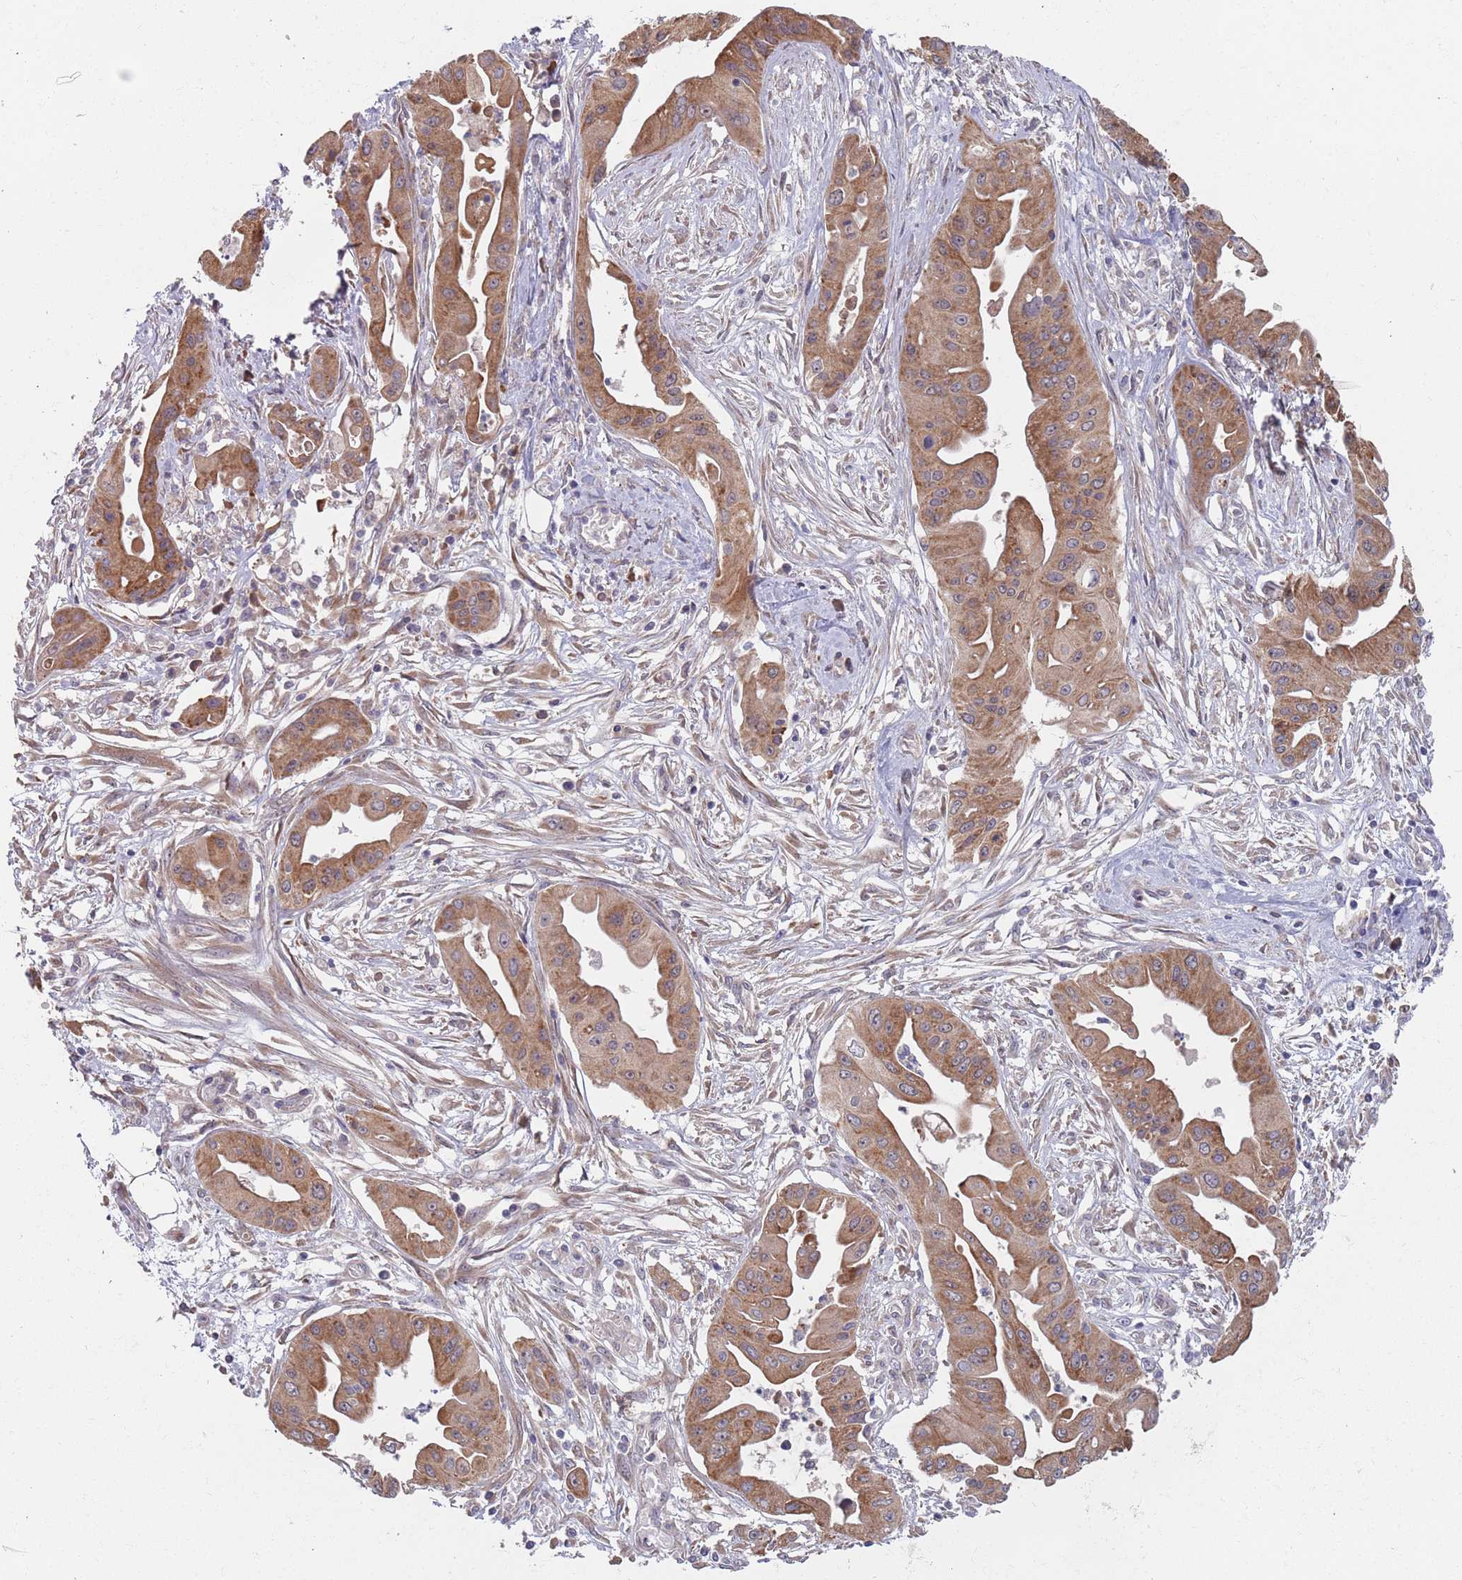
{"staining": {"intensity": "moderate", "quantity": ">75%", "location": "cytoplasmic/membranous"}, "tissue": "ovarian cancer", "cell_type": "Tumor cells", "image_type": "cancer", "snomed": [{"axis": "morphology", "description": "Cystadenocarcinoma, mucinous, NOS"}, {"axis": "topography", "description": "Ovary"}], "caption": "A micrograph of ovarian cancer stained for a protein reveals moderate cytoplasmic/membranous brown staining in tumor cells.", "gene": "ZNF140", "patient": {"sex": "female", "age": 70}}